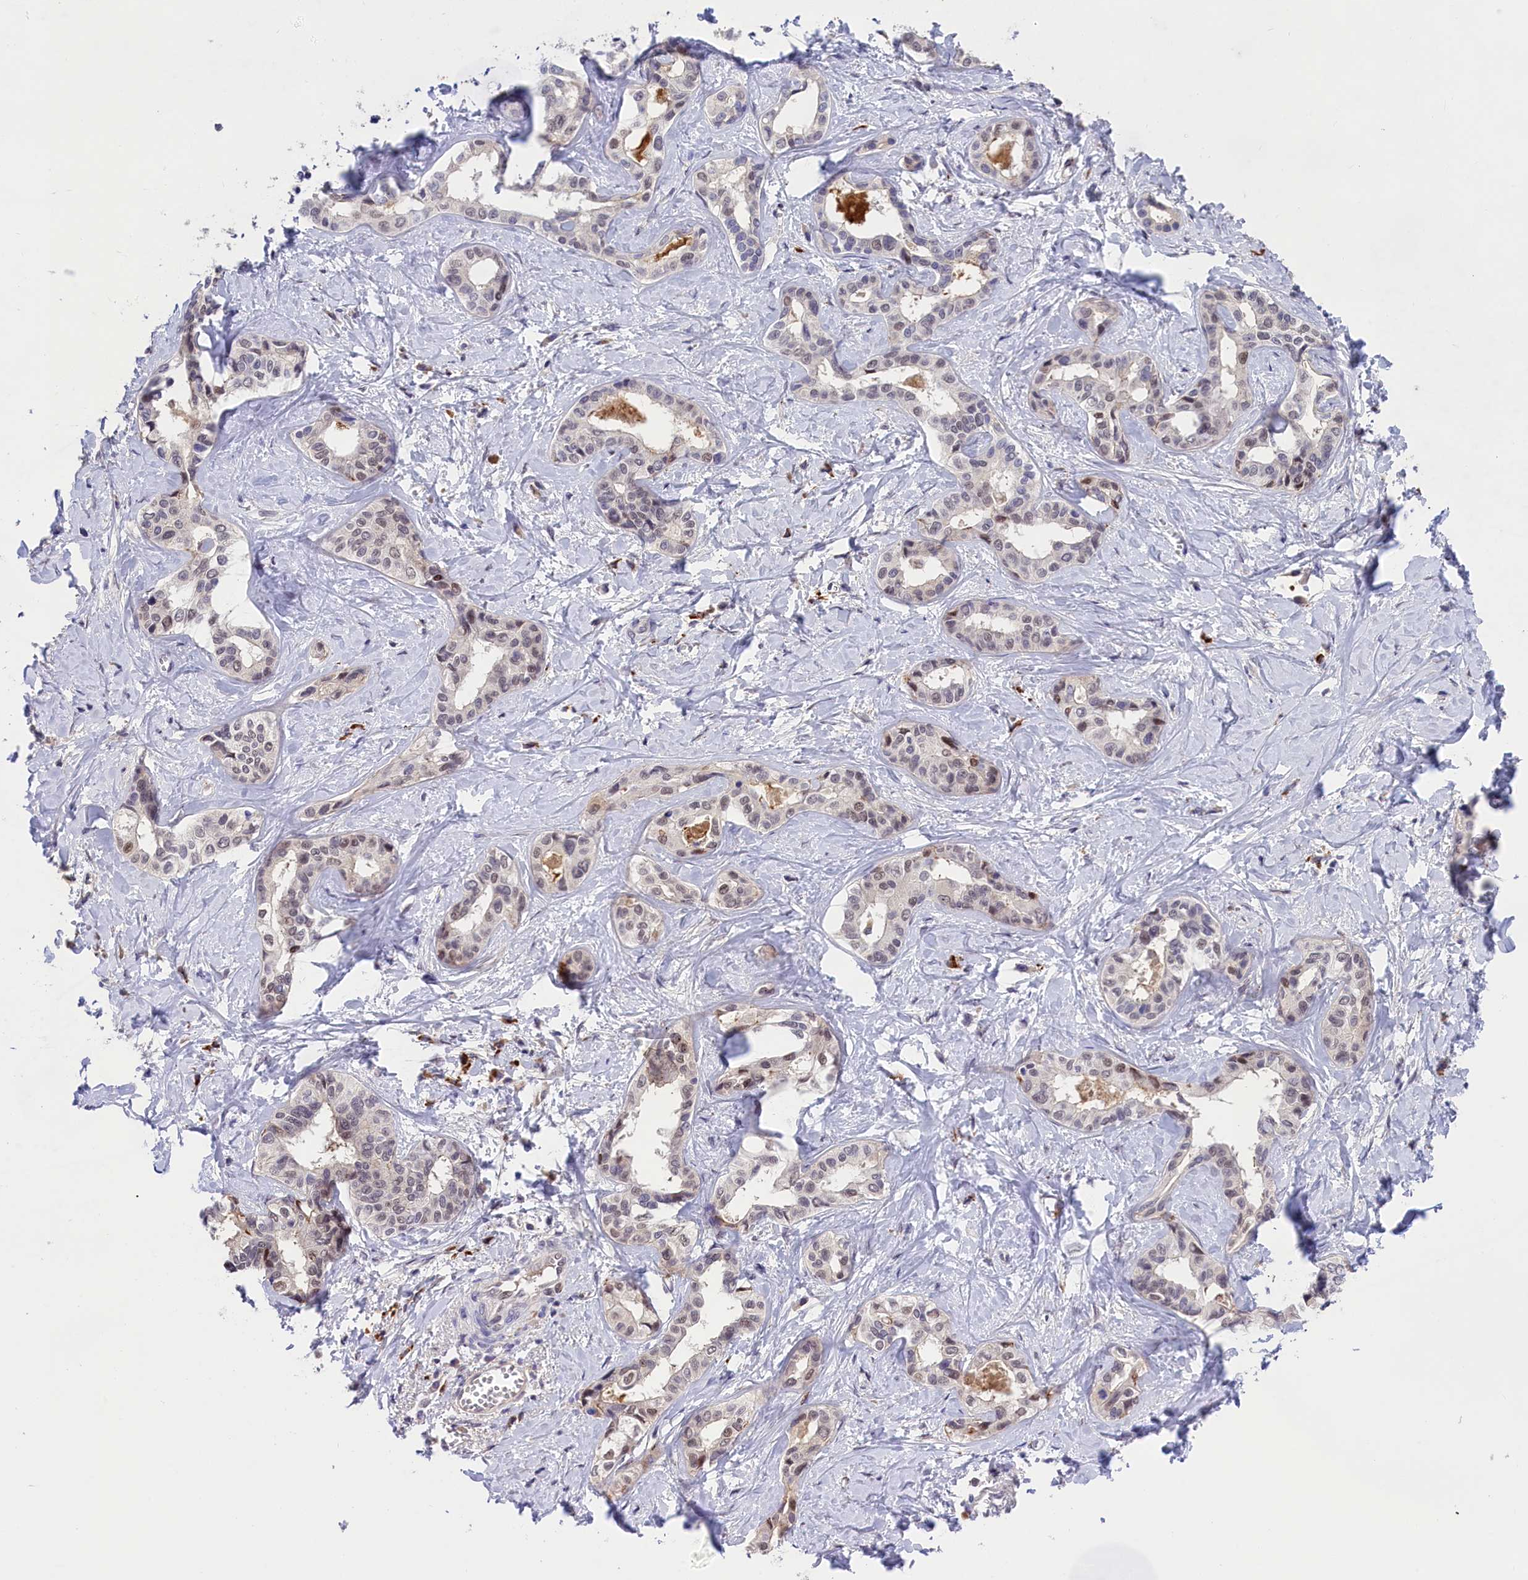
{"staining": {"intensity": "weak", "quantity": "<25%", "location": "nuclear"}, "tissue": "liver cancer", "cell_type": "Tumor cells", "image_type": "cancer", "snomed": [{"axis": "morphology", "description": "Cholangiocarcinoma"}, {"axis": "topography", "description": "Liver"}], "caption": "This micrograph is of liver cancer stained with immunohistochemistry (IHC) to label a protein in brown with the nuclei are counter-stained blue. There is no expression in tumor cells. The staining was performed using DAB (3,3'-diaminobenzidine) to visualize the protein expression in brown, while the nuclei were stained in blue with hematoxylin (Magnification: 20x).", "gene": "FBXO45", "patient": {"sex": "female", "age": 77}}